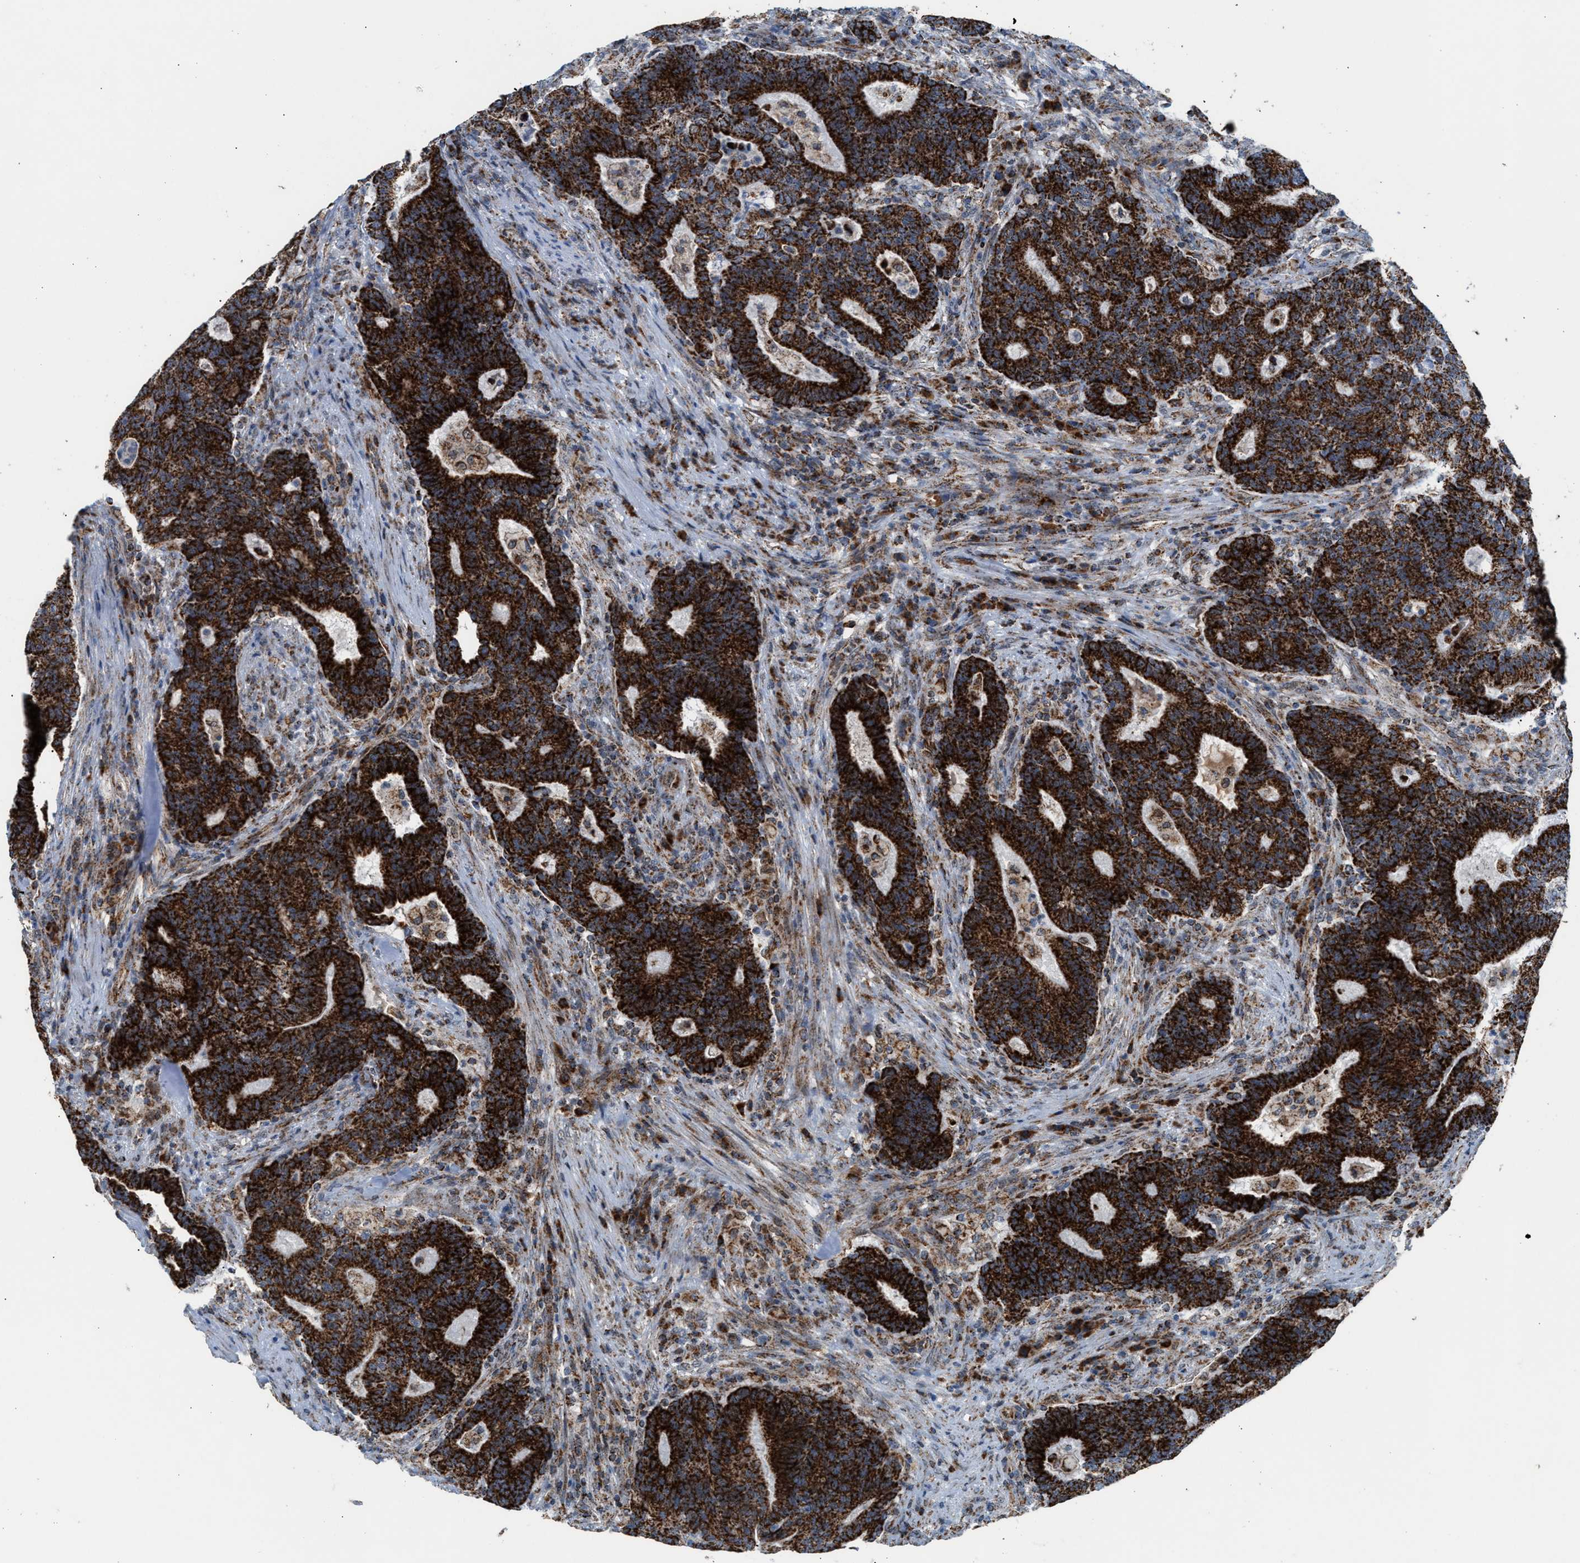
{"staining": {"intensity": "strong", "quantity": ">75%", "location": "cytoplasmic/membranous"}, "tissue": "colorectal cancer", "cell_type": "Tumor cells", "image_type": "cancer", "snomed": [{"axis": "morphology", "description": "Adenocarcinoma, NOS"}, {"axis": "topography", "description": "Colon"}], "caption": "Protein expression by immunohistochemistry reveals strong cytoplasmic/membranous staining in about >75% of tumor cells in adenocarcinoma (colorectal). The staining was performed using DAB, with brown indicating positive protein expression. Nuclei are stained blue with hematoxylin.", "gene": "PMPCA", "patient": {"sex": "female", "age": 75}}